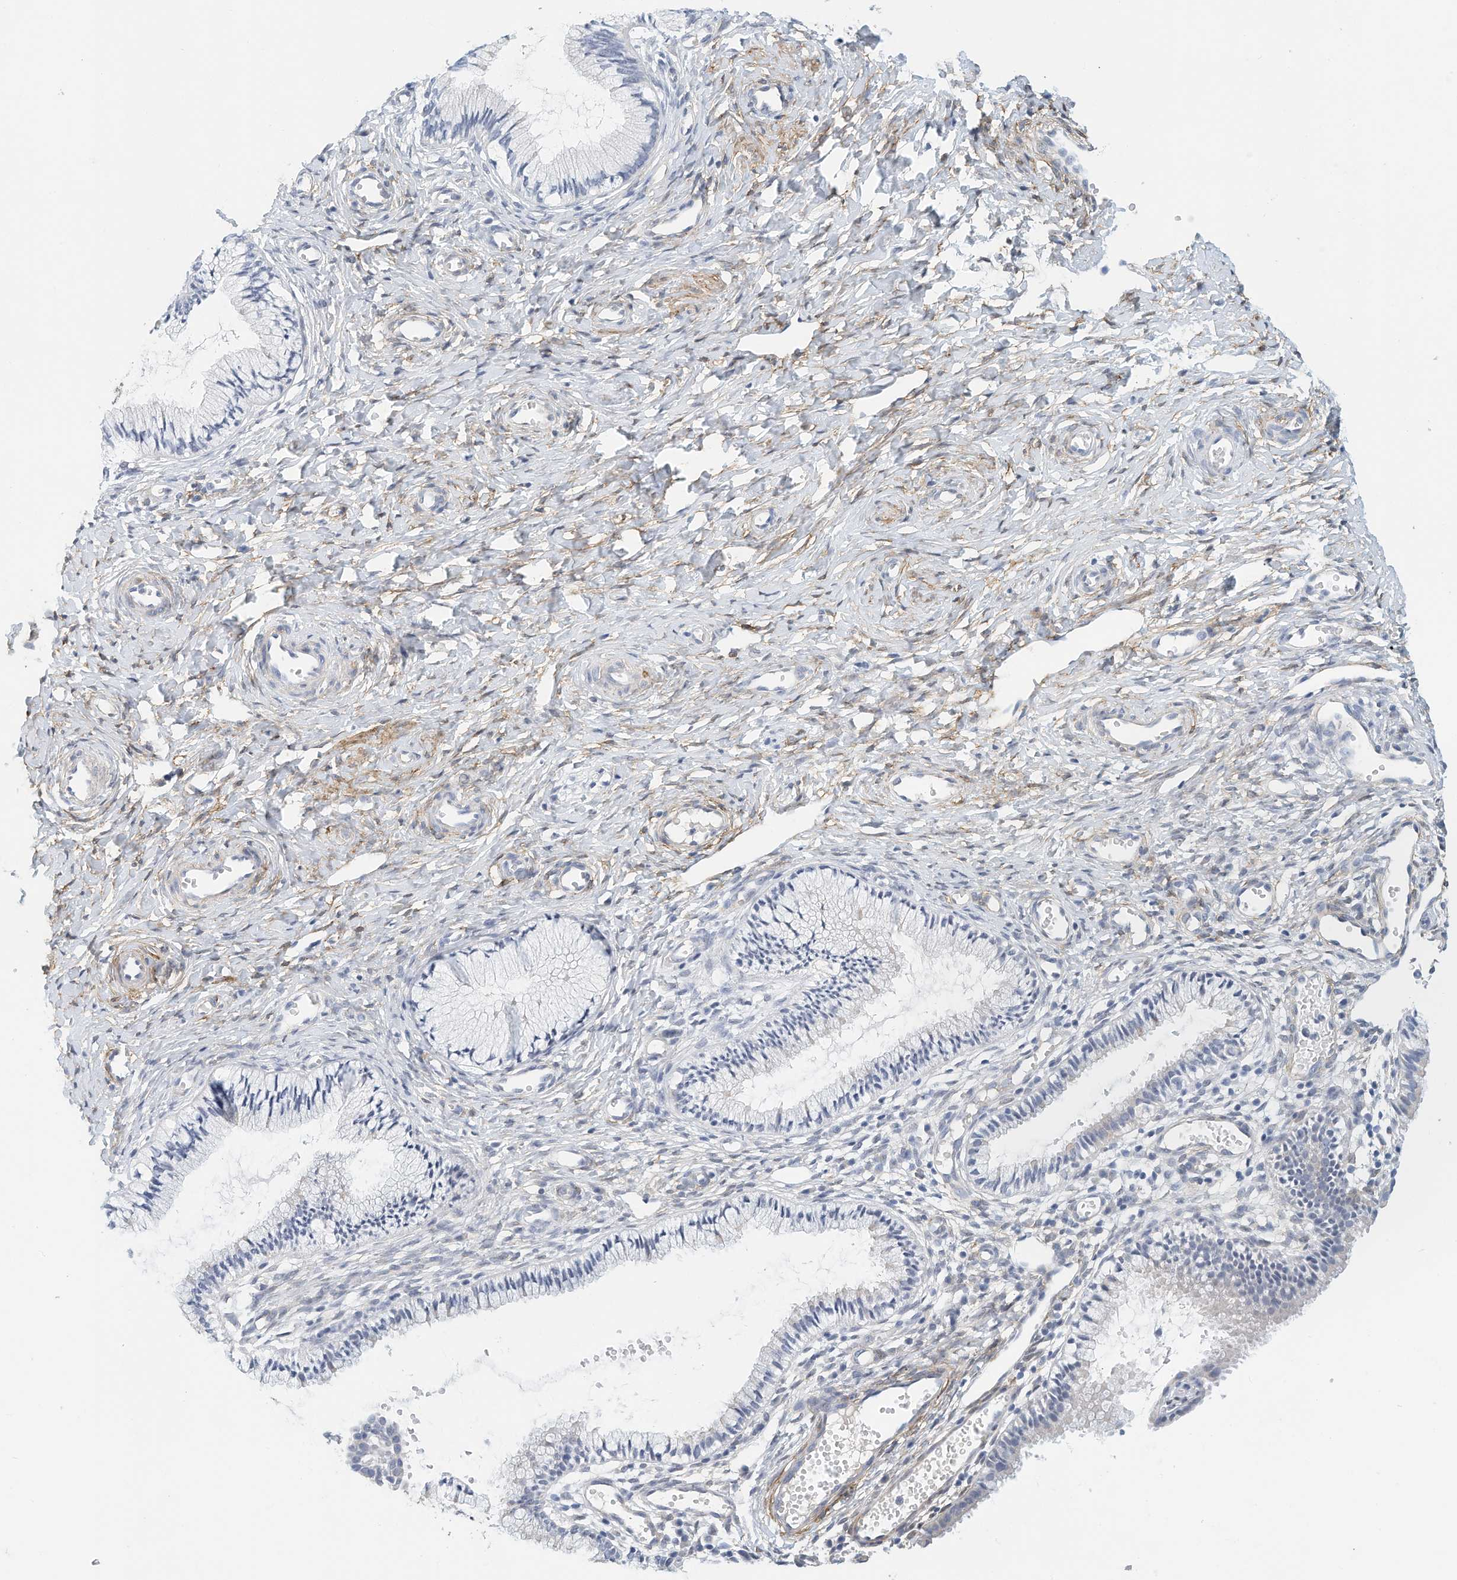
{"staining": {"intensity": "negative", "quantity": "none", "location": "none"}, "tissue": "cervix", "cell_type": "Glandular cells", "image_type": "normal", "snomed": [{"axis": "morphology", "description": "Normal tissue, NOS"}, {"axis": "topography", "description": "Cervix"}], "caption": "Glandular cells are negative for brown protein staining in unremarkable cervix. (DAB (3,3'-diaminobenzidine) IHC, high magnification).", "gene": "ARHGAP28", "patient": {"sex": "female", "age": 27}}